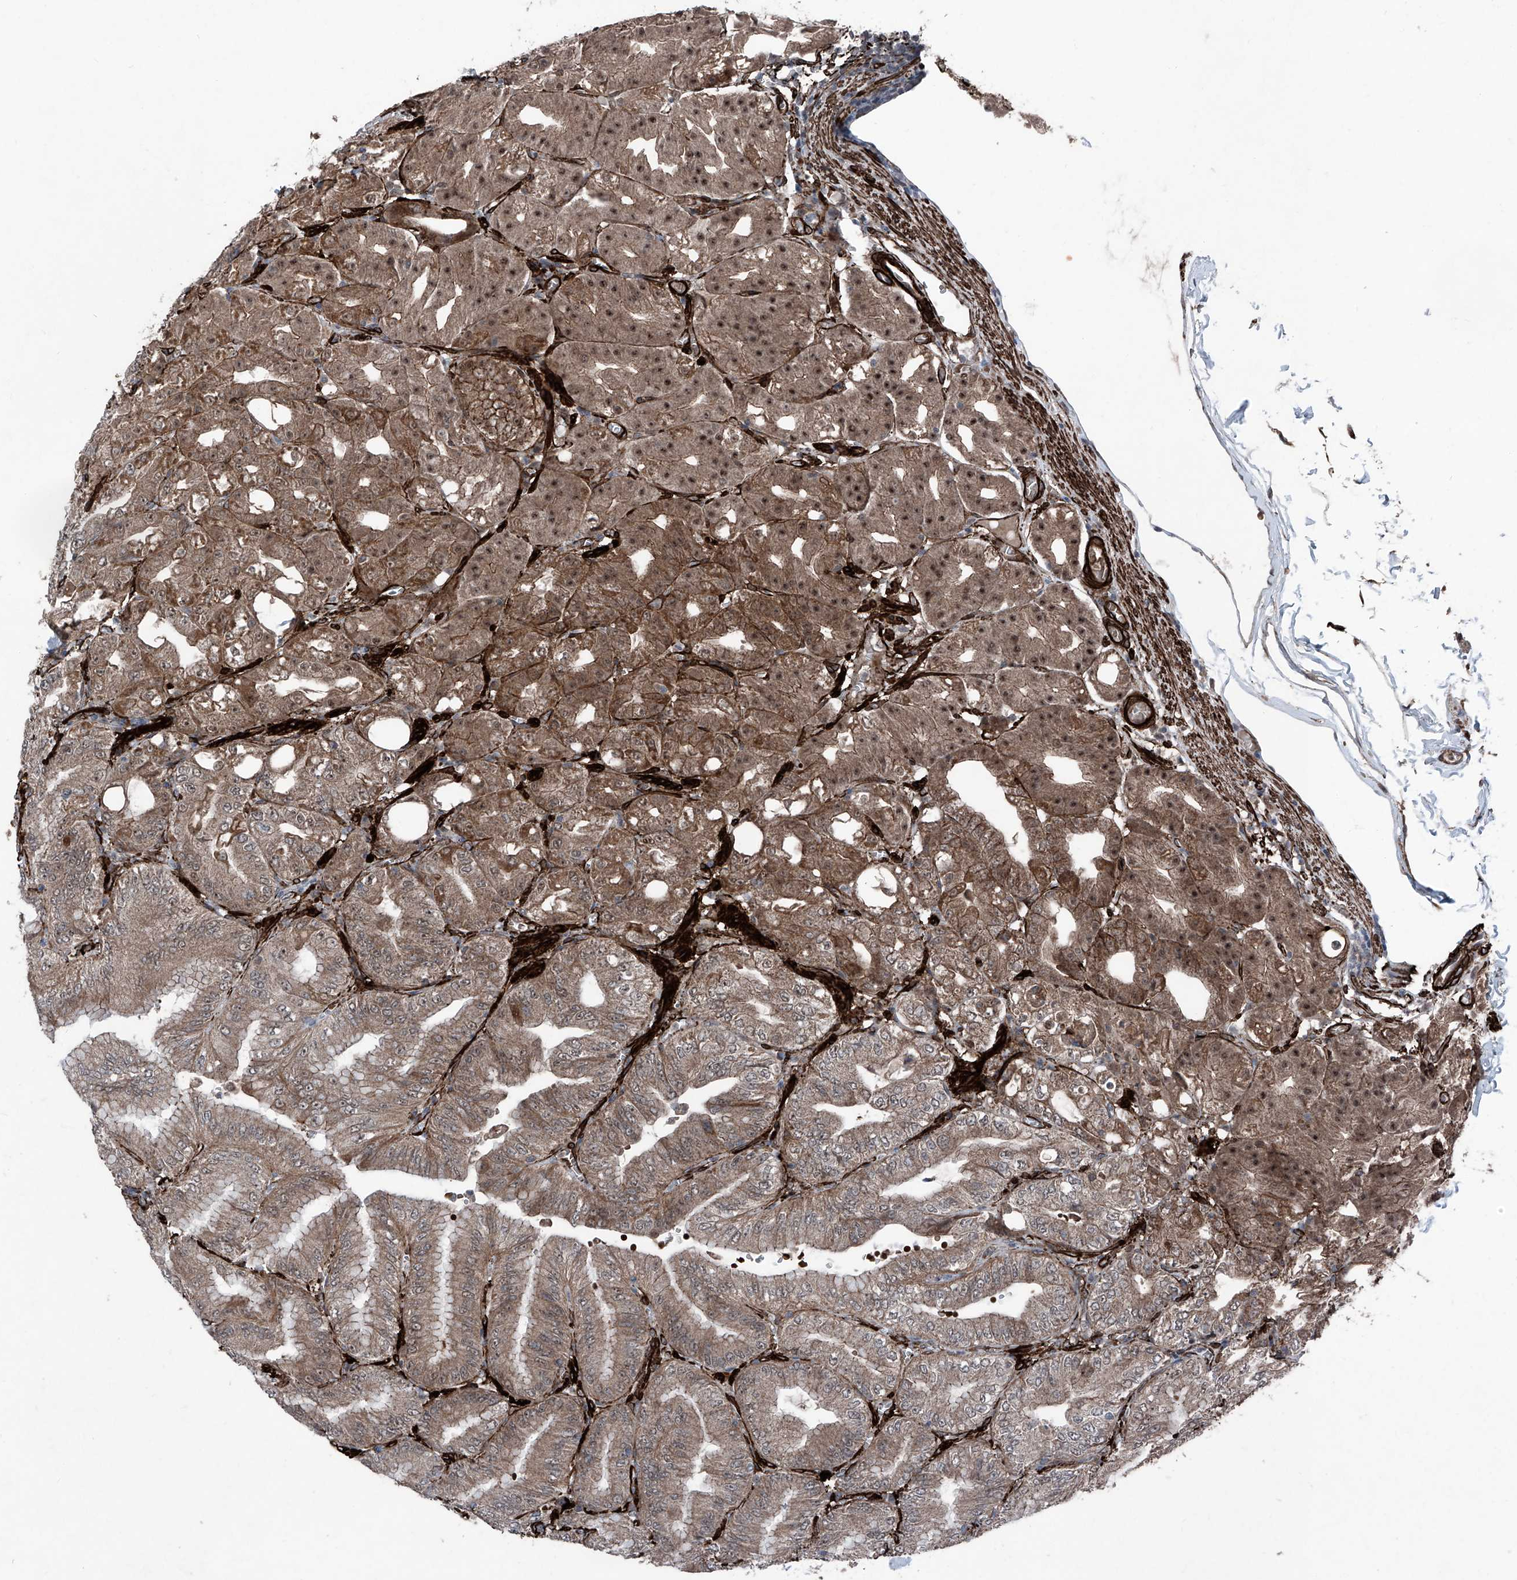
{"staining": {"intensity": "moderate", "quantity": ">75%", "location": "cytoplasmic/membranous,nuclear"}, "tissue": "stomach", "cell_type": "Glandular cells", "image_type": "normal", "snomed": [{"axis": "morphology", "description": "Normal tissue, NOS"}, {"axis": "topography", "description": "Stomach, lower"}], "caption": "High-power microscopy captured an immunohistochemistry (IHC) photomicrograph of benign stomach, revealing moderate cytoplasmic/membranous,nuclear positivity in approximately >75% of glandular cells. (DAB (3,3'-diaminobenzidine) IHC, brown staining for protein, blue staining for nuclei).", "gene": "COA7", "patient": {"sex": "male", "age": 71}}